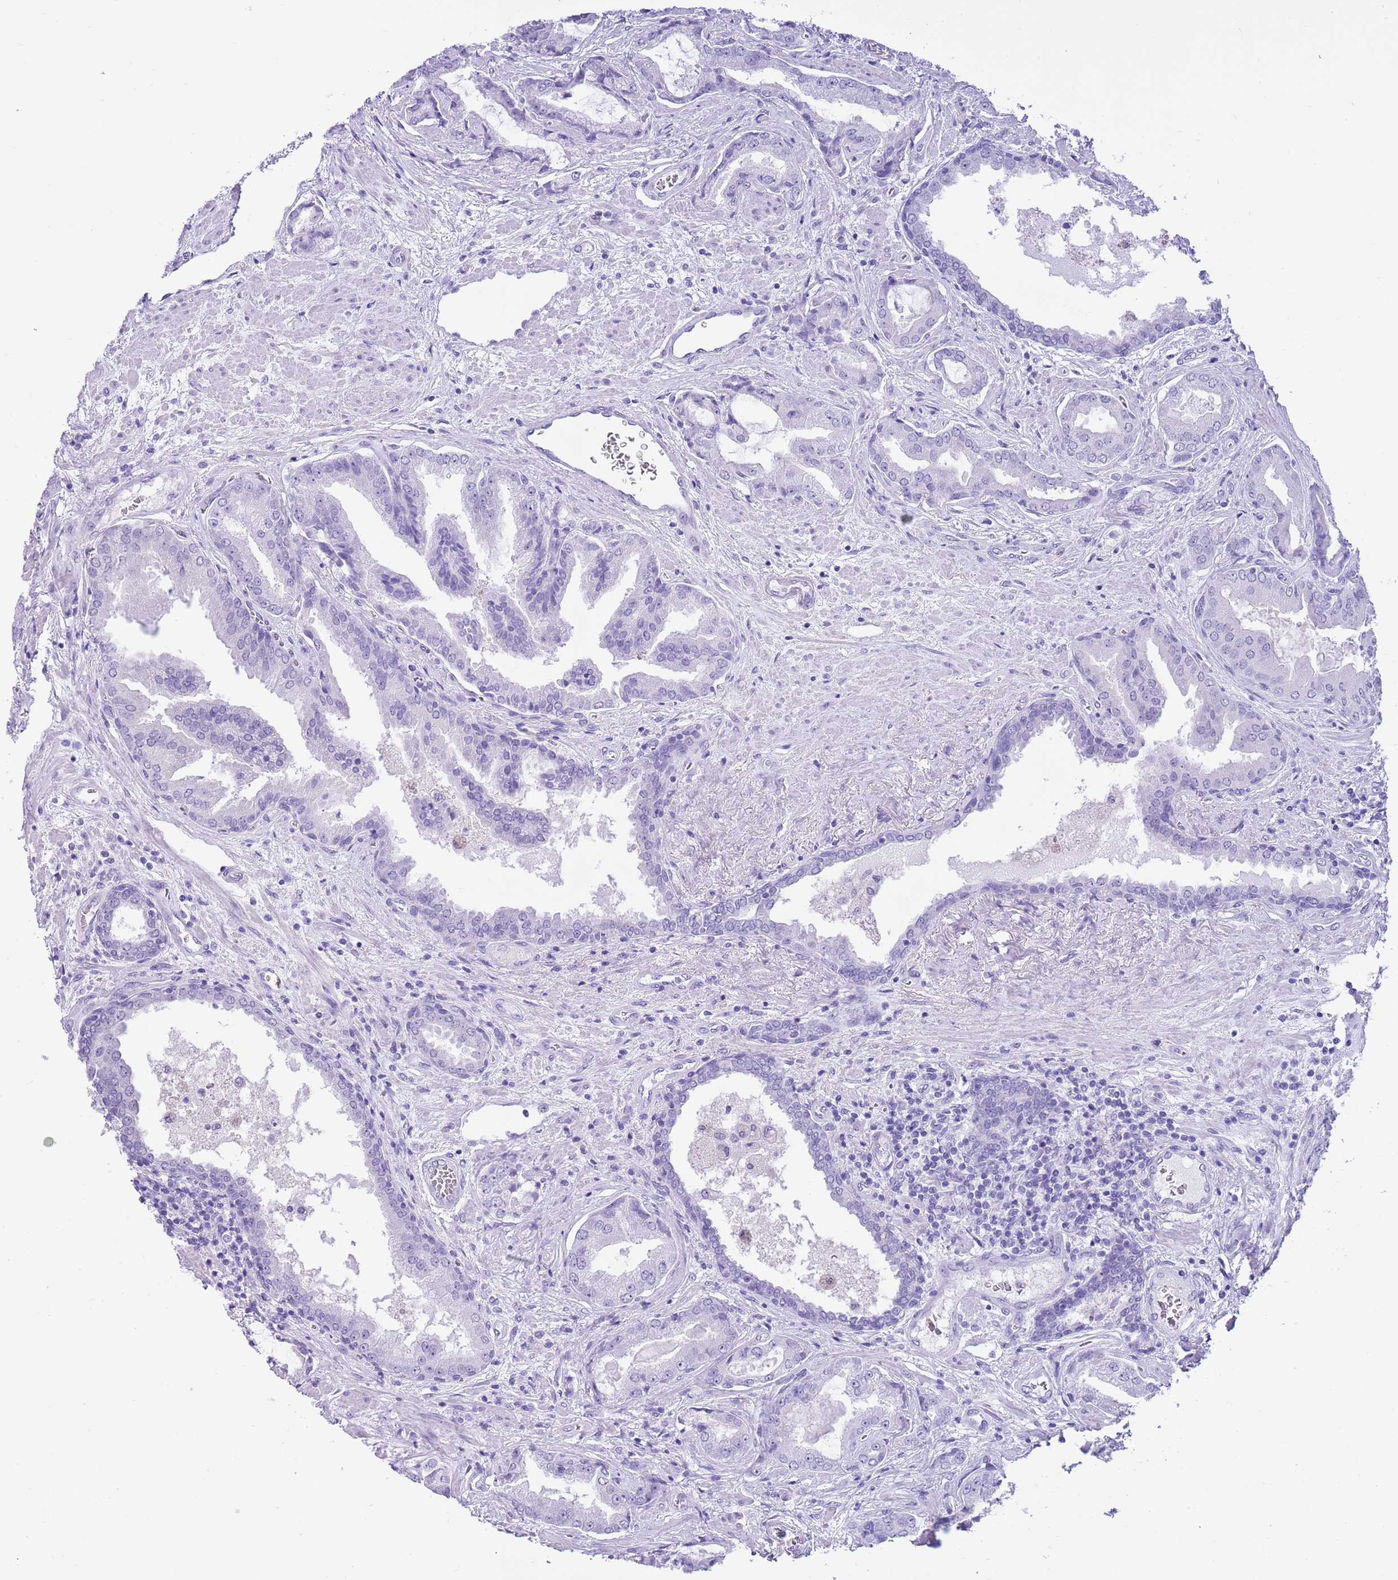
{"staining": {"intensity": "negative", "quantity": "none", "location": "none"}, "tissue": "prostate cancer", "cell_type": "Tumor cells", "image_type": "cancer", "snomed": [{"axis": "morphology", "description": "Adenocarcinoma, High grade"}, {"axis": "topography", "description": "Prostate"}], "caption": "Protein analysis of prostate cancer exhibits no significant expression in tumor cells.", "gene": "PPP1R17", "patient": {"sex": "male", "age": 68}}